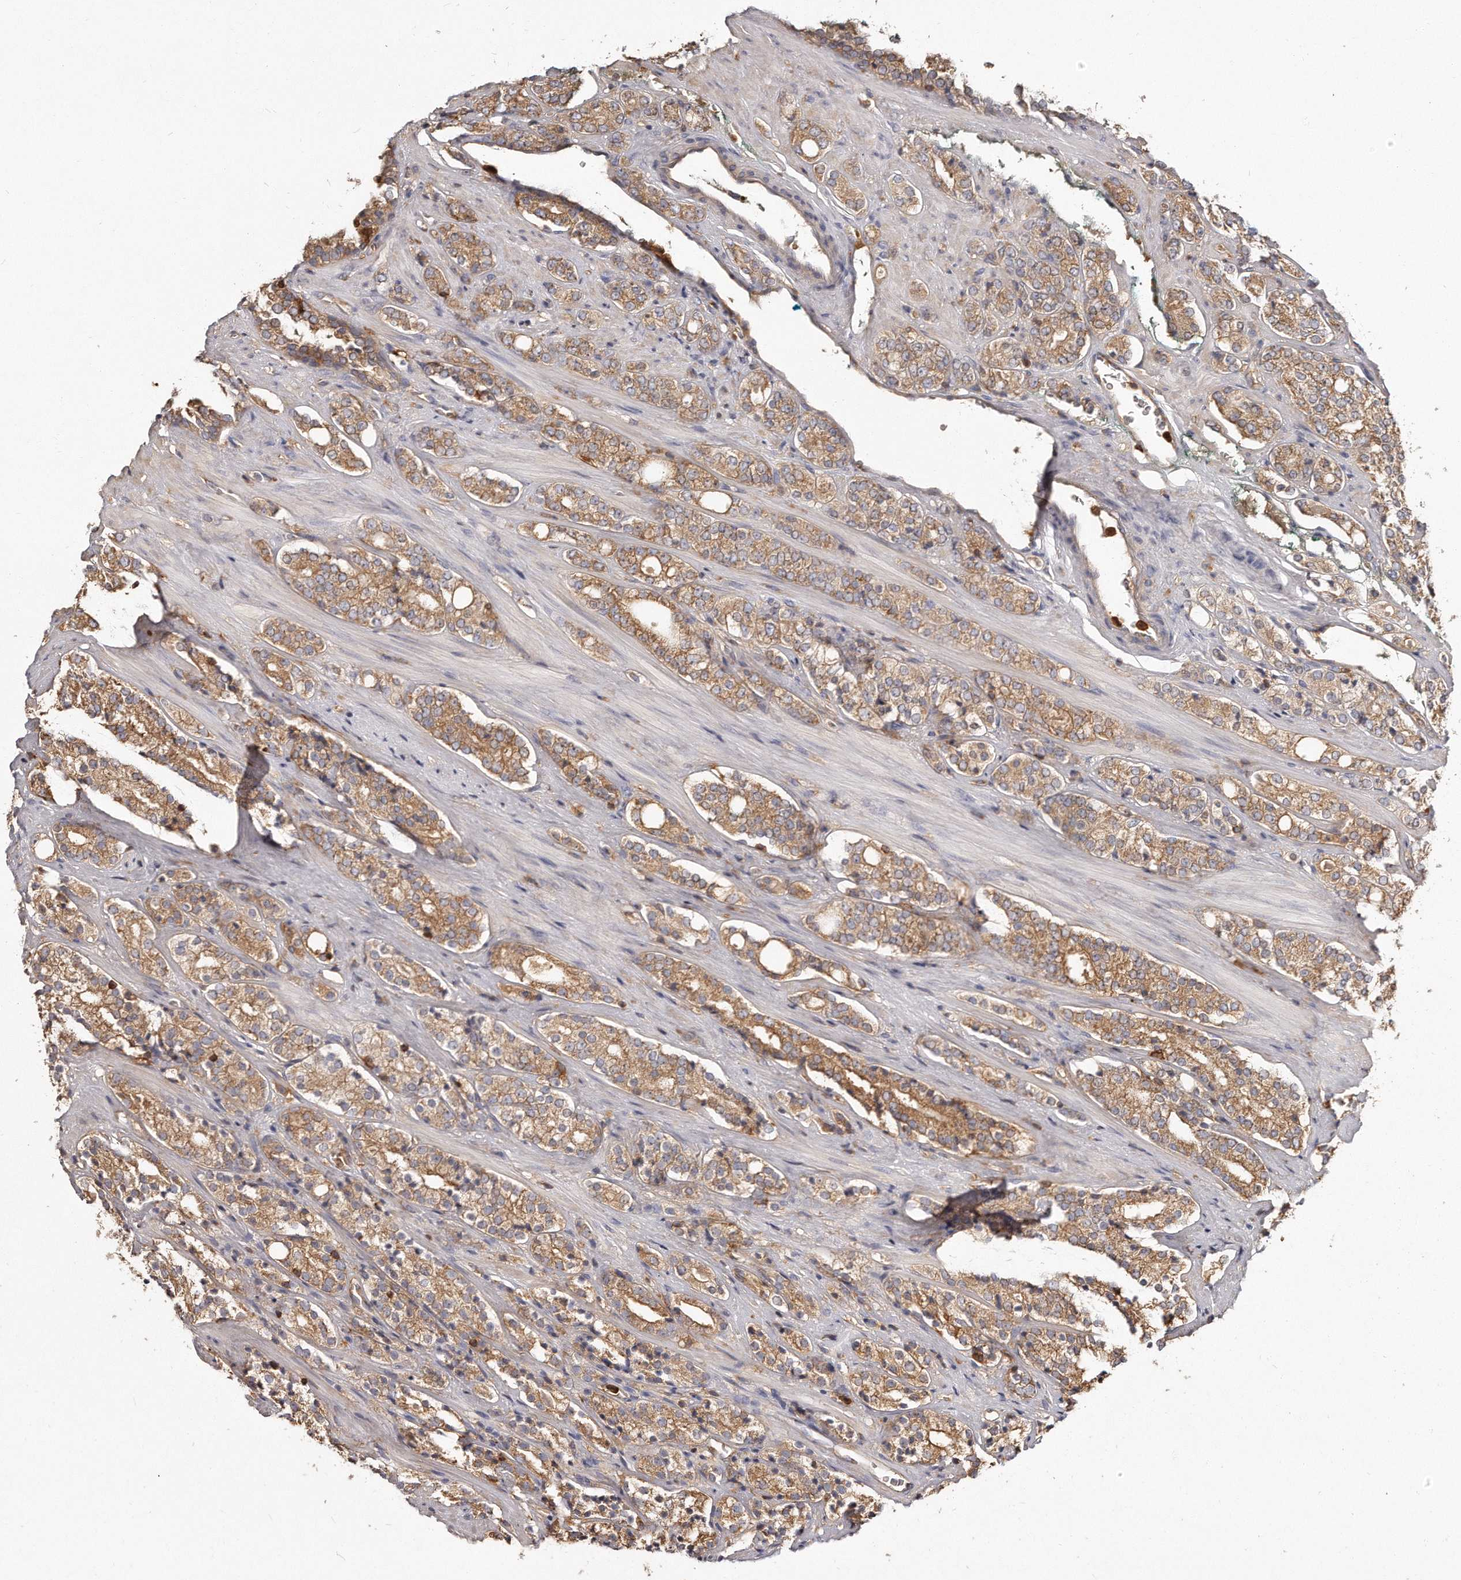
{"staining": {"intensity": "moderate", "quantity": "25%-75%", "location": "cytoplasmic/membranous"}, "tissue": "prostate cancer", "cell_type": "Tumor cells", "image_type": "cancer", "snomed": [{"axis": "morphology", "description": "Adenocarcinoma, High grade"}, {"axis": "topography", "description": "Prostate"}], "caption": "High-magnification brightfield microscopy of prostate cancer (adenocarcinoma (high-grade)) stained with DAB (3,3'-diaminobenzidine) (brown) and counterstained with hematoxylin (blue). tumor cells exhibit moderate cytoplasmic/membranous positivity is seen in about25%-75% of cells. The staining is performed using DAB brown chromogen to label protein expression. The nuclei are counter-stained blue using hematoxylin.", "gene": "CAP1", "patient": {"sex": "male", "age": 71}}